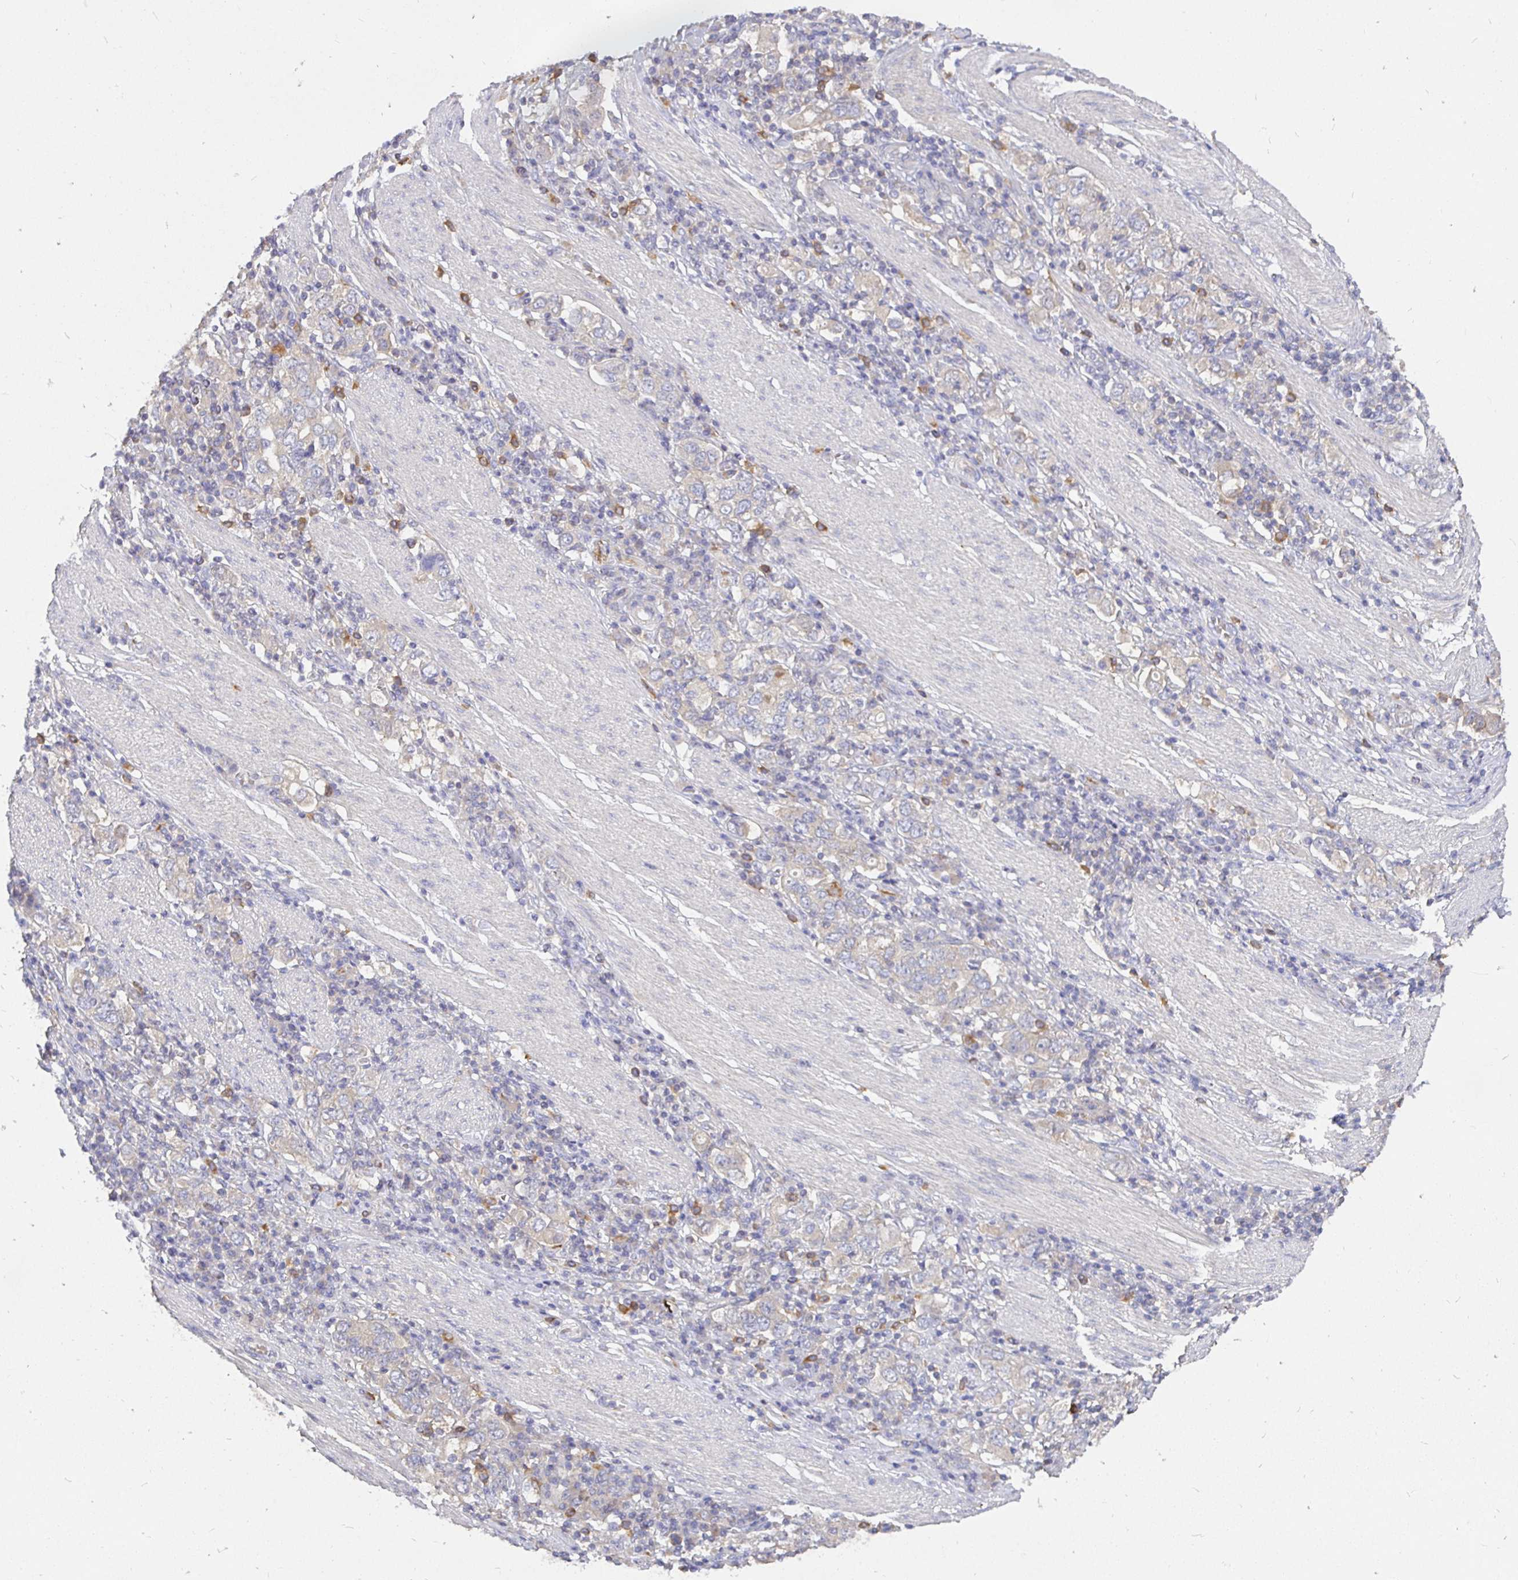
{"staining": {"intensity": "negative", "quantity": "none", "location": "none"}, "tissue": "stomach cancer", "cell_type": "Tumor cells", "image_type": "cancer", "snomed": [{"axis": "morphology", "description": "Adenocarcinoma, NOS"}, {"axis": "topography", "description": "Stomach, upper"}, {"axis": "topography", "description": "Stomach"}], "caption": "A micrograph of human stomach adenocarcinoma is negative for staining in tumor cells. The staining is performed using DAB (3,3'-diaminobenzidine) brown chromogen with nuclei counter-stained in using hematoxylin.", "gene": "KIF21A", "patient": {"sex": "male", "age": 62}}